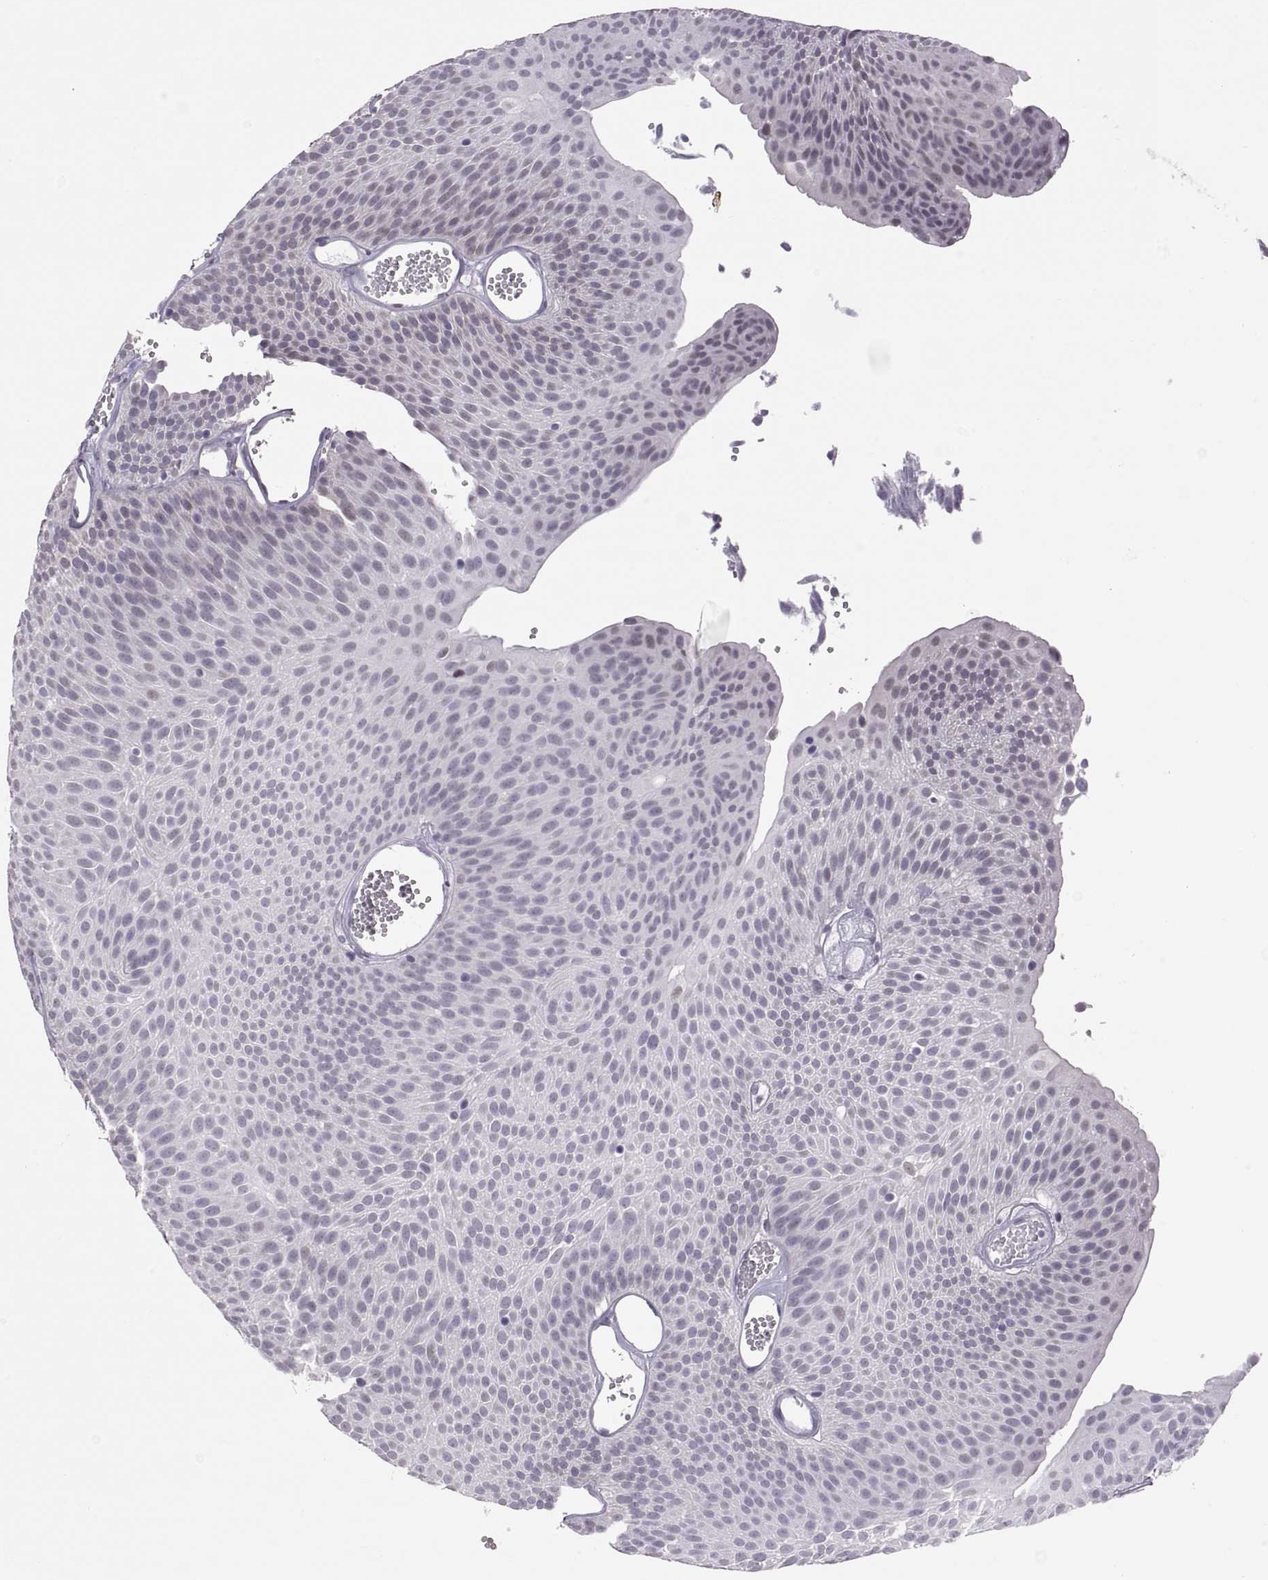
{"staining": {"intensity": "negative", "quantity": "none", "location": "none"}, "tissue": "urothelial cancer", "cell_type": "Tumor cells", "image_type": "cancer", "snomed": [{"axis": "morphology", "description": "Urothelial carcinoma, Low grade"}, {"axis": "topography", "description": "Urinary bladder"}], "caption": "Histopathology image shows no significant protein staining in tumor cells of low-grade urothelial carcinoma.", "gene": "KRT77", "patient": {"sex": "male", "age": 52}}